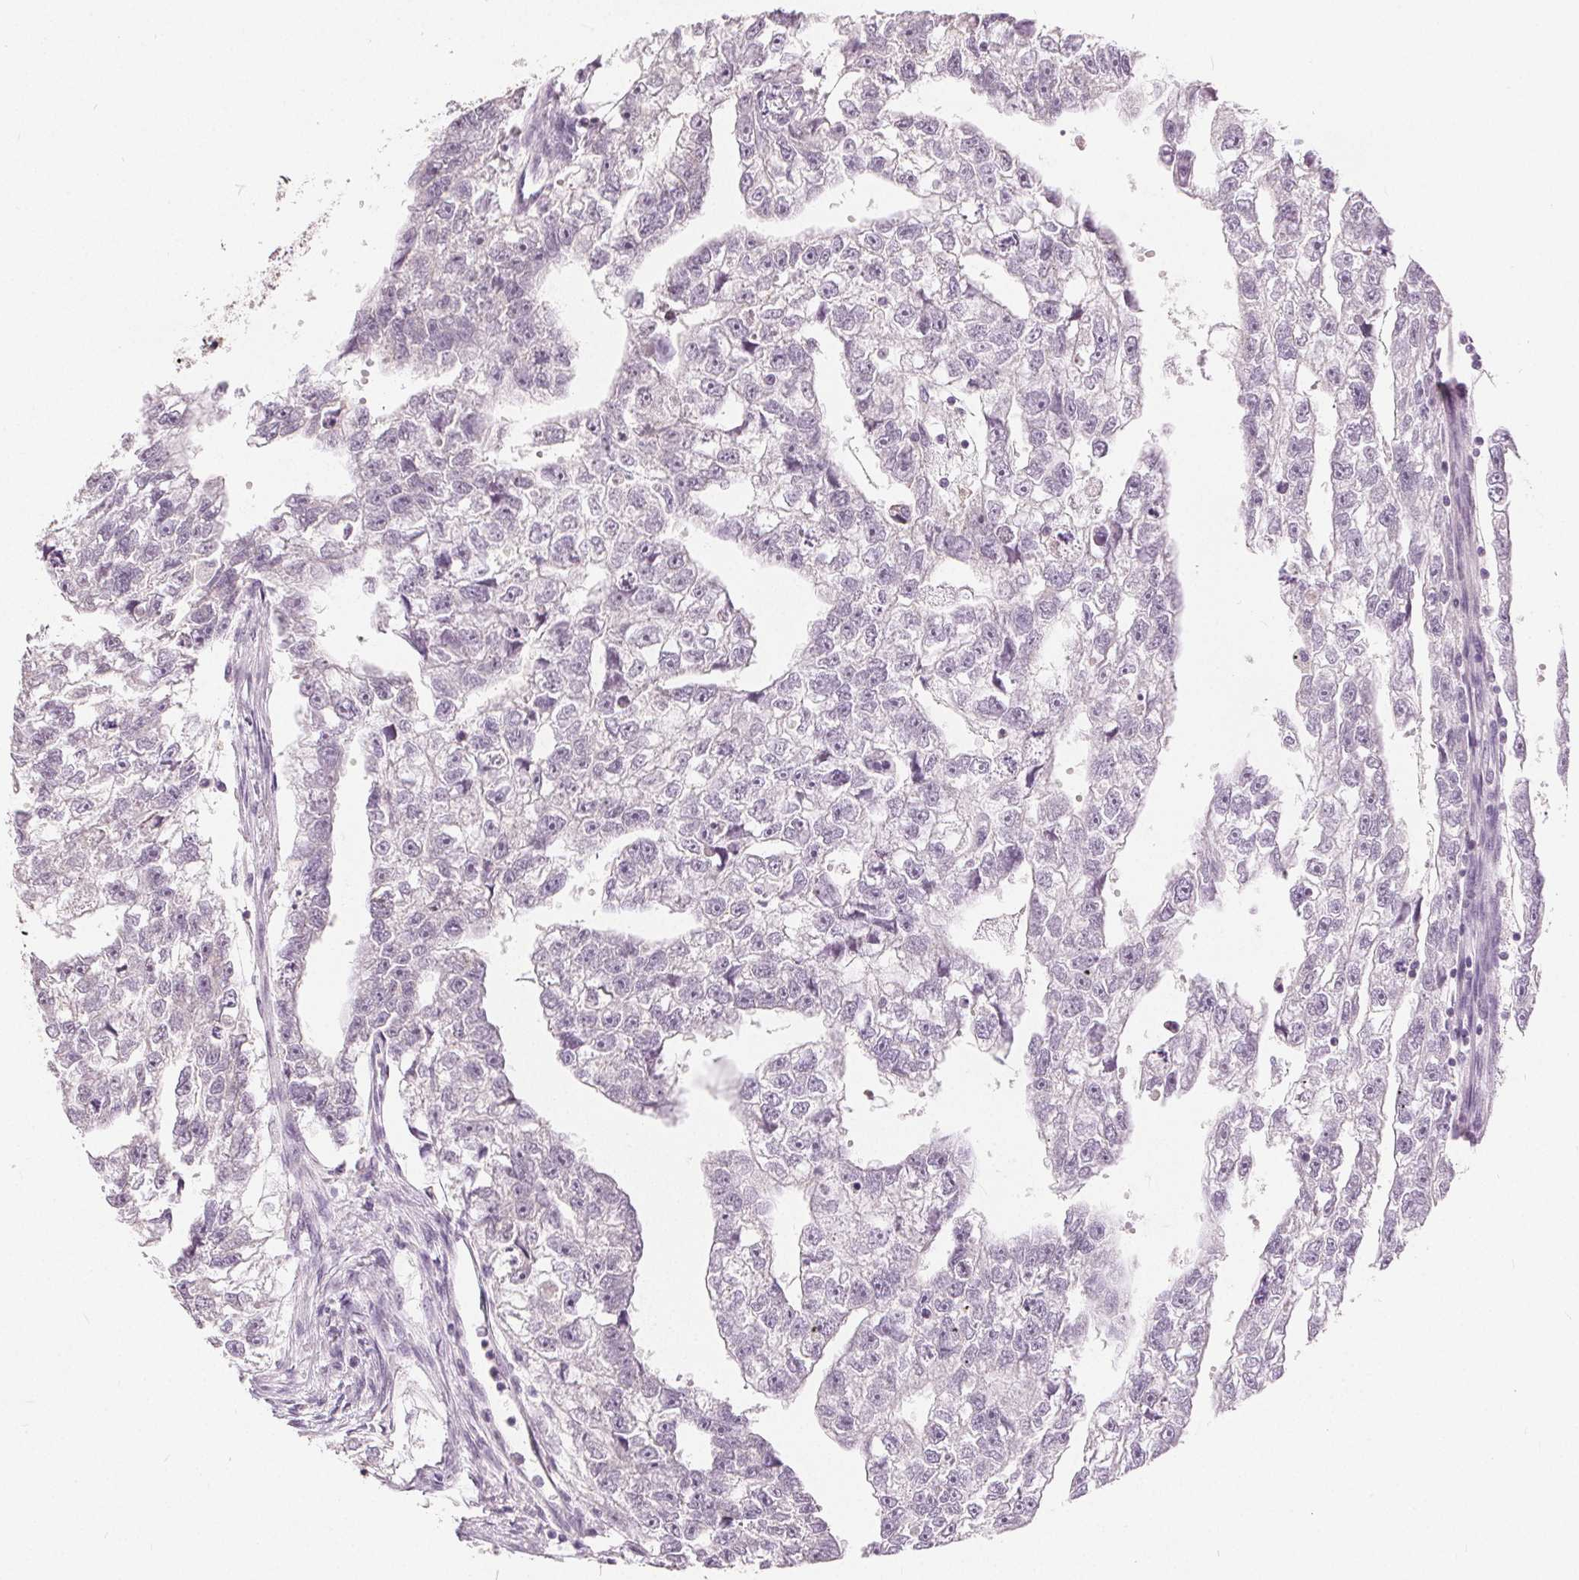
{"staining": {"intensity": "negative", "quantity": "none", "location": "none"}, "tissue": "testis cancer", "cell_type": "Tumor cells", "image_type": "cancer", "snomed": [{"axis": "morphology", "description": "Carcinoma, Embryonal, NOS"}, {"axis": "morphology", "description": "Teratoma, malignant, NOS"}, {"axis": "topography", "description": "Testis"}], "caption": "Testis cancer (embryonal carcinoma) stained for a protein using immunohistochemistry displays no expression tumor cells.", "gene": "CA12", "patient": {"sex": "male", "age": 44}}